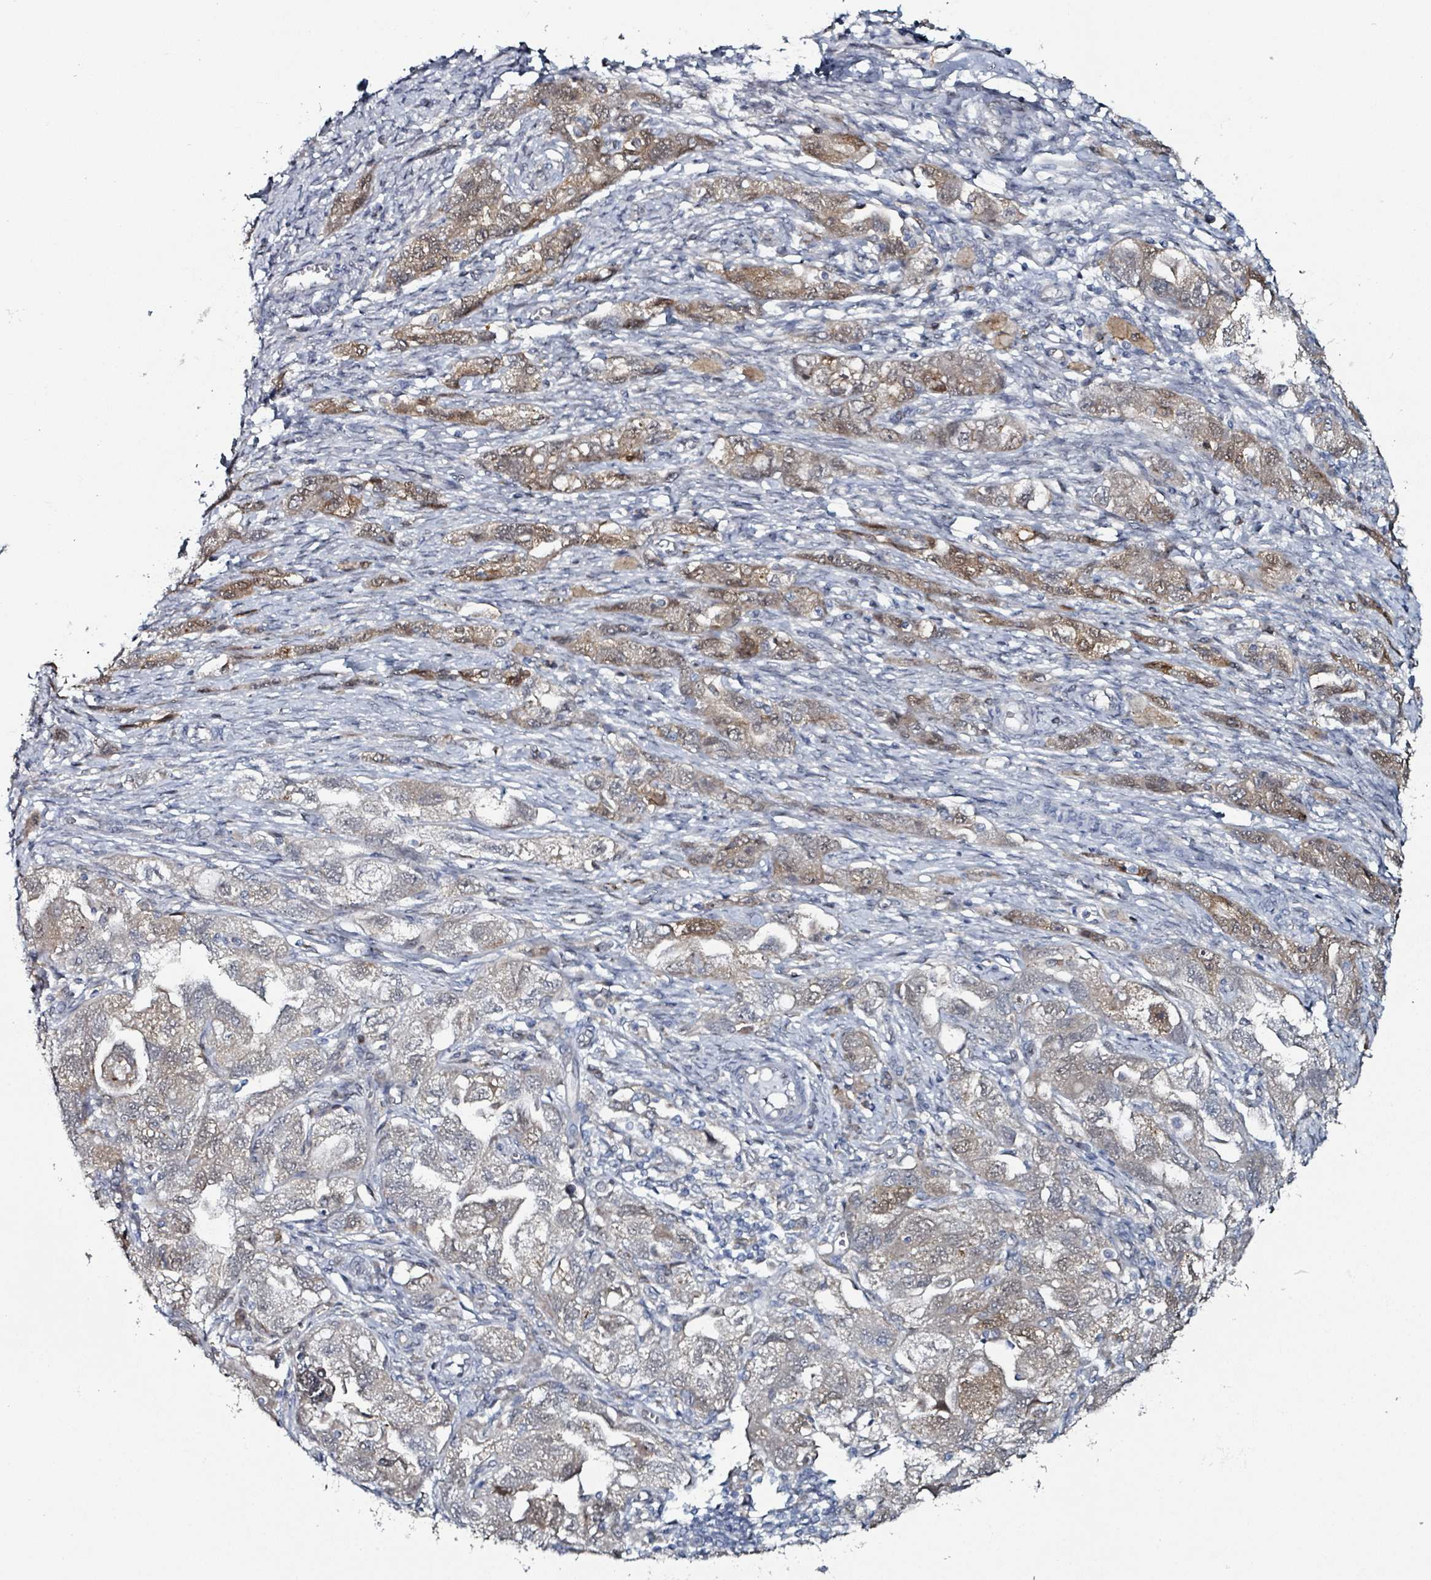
{"staining": {"intensity": "moderate", "quantity": "25%-75%", "location": "cytoplasmic/membranous"}, "tissue": "ovarian cancer", "cell_type": "Tumor cells", "image_type": "cancer", "snomed": [{"axis": "morphology", "description": "Carcinoma, NOS"}, {"axis": "morphology", "description": "Cystadenocarcinoma, serous, NOS"}, {"axis": "topography", "description": "Ovary"}], "caption": "Brown immunohistochemical staining in ovarian carcinoma reveals moderate cytoplasmic/membranous staining in about 25%-75% of tumor cells.", "gene": "B3GAT3", "patient": {"sex": "female", "age": 69}}